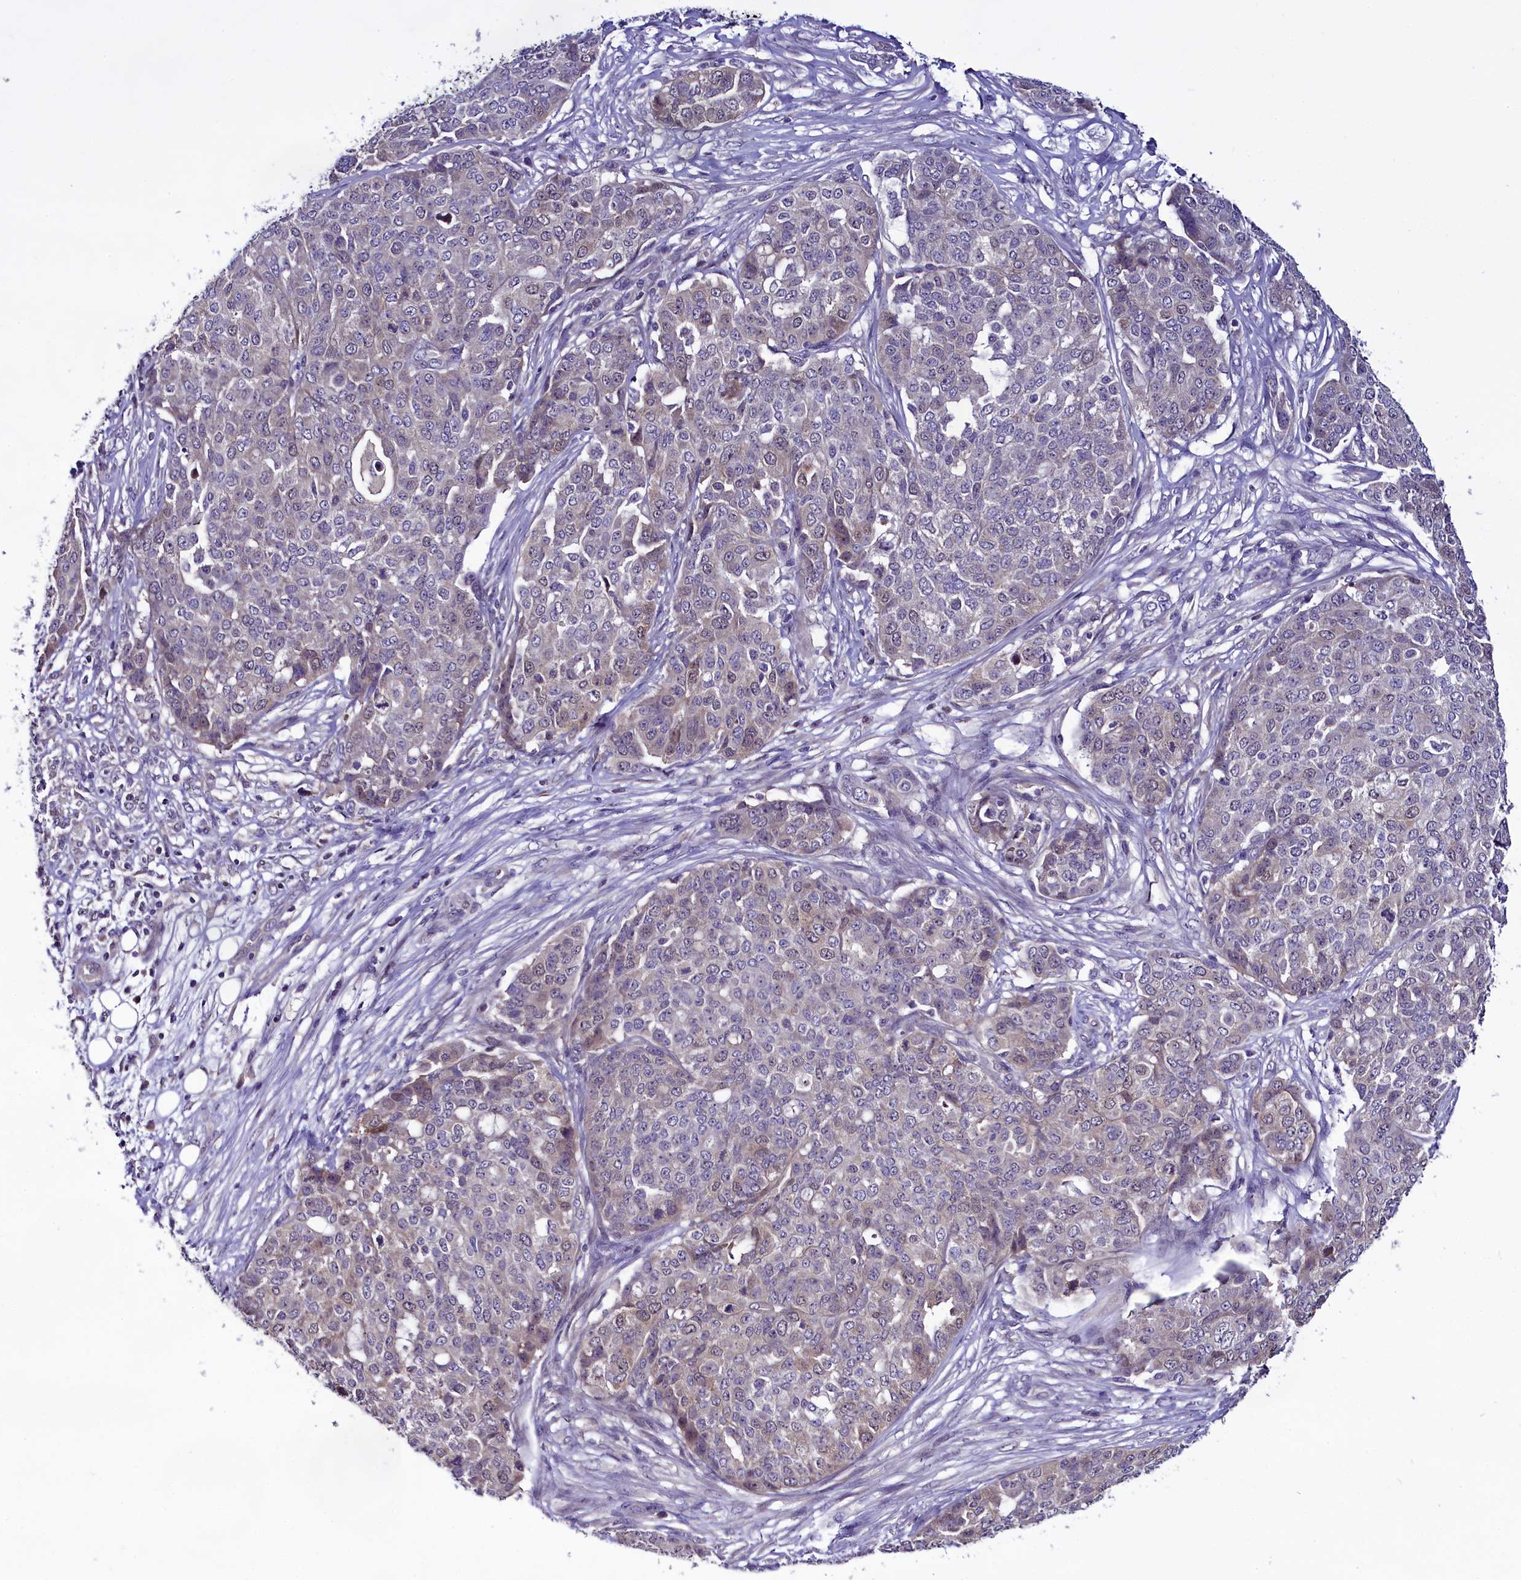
{"staining": {"intensity": "weak", "quantity": "<25%", "location": "cytoplasmic/membranous"}, "tissue": "ovarian cancer", "cell_type": "Tumor cells", "image_type": "cancer", "snomed": [{"axis": "morphology", "description": "Cystadenocarcinoma, serous, NOS"}, {"axis": "topography", "description": "Soft tissue"}, {"axis": "topography", "description": "Ovary"}], "caption": "Immunohistochemistry (IHC) image of human ovarian cancer (serous cystadenocarcinoma) stained for a protein (brown), which reveals no positivity in tumor cells. (DAB (3,3'-diaminobenzidine) IHC with hematoxylin counter stain).", "gene": "C9orf40", "patient": {"sex": "female", "age": 57}}